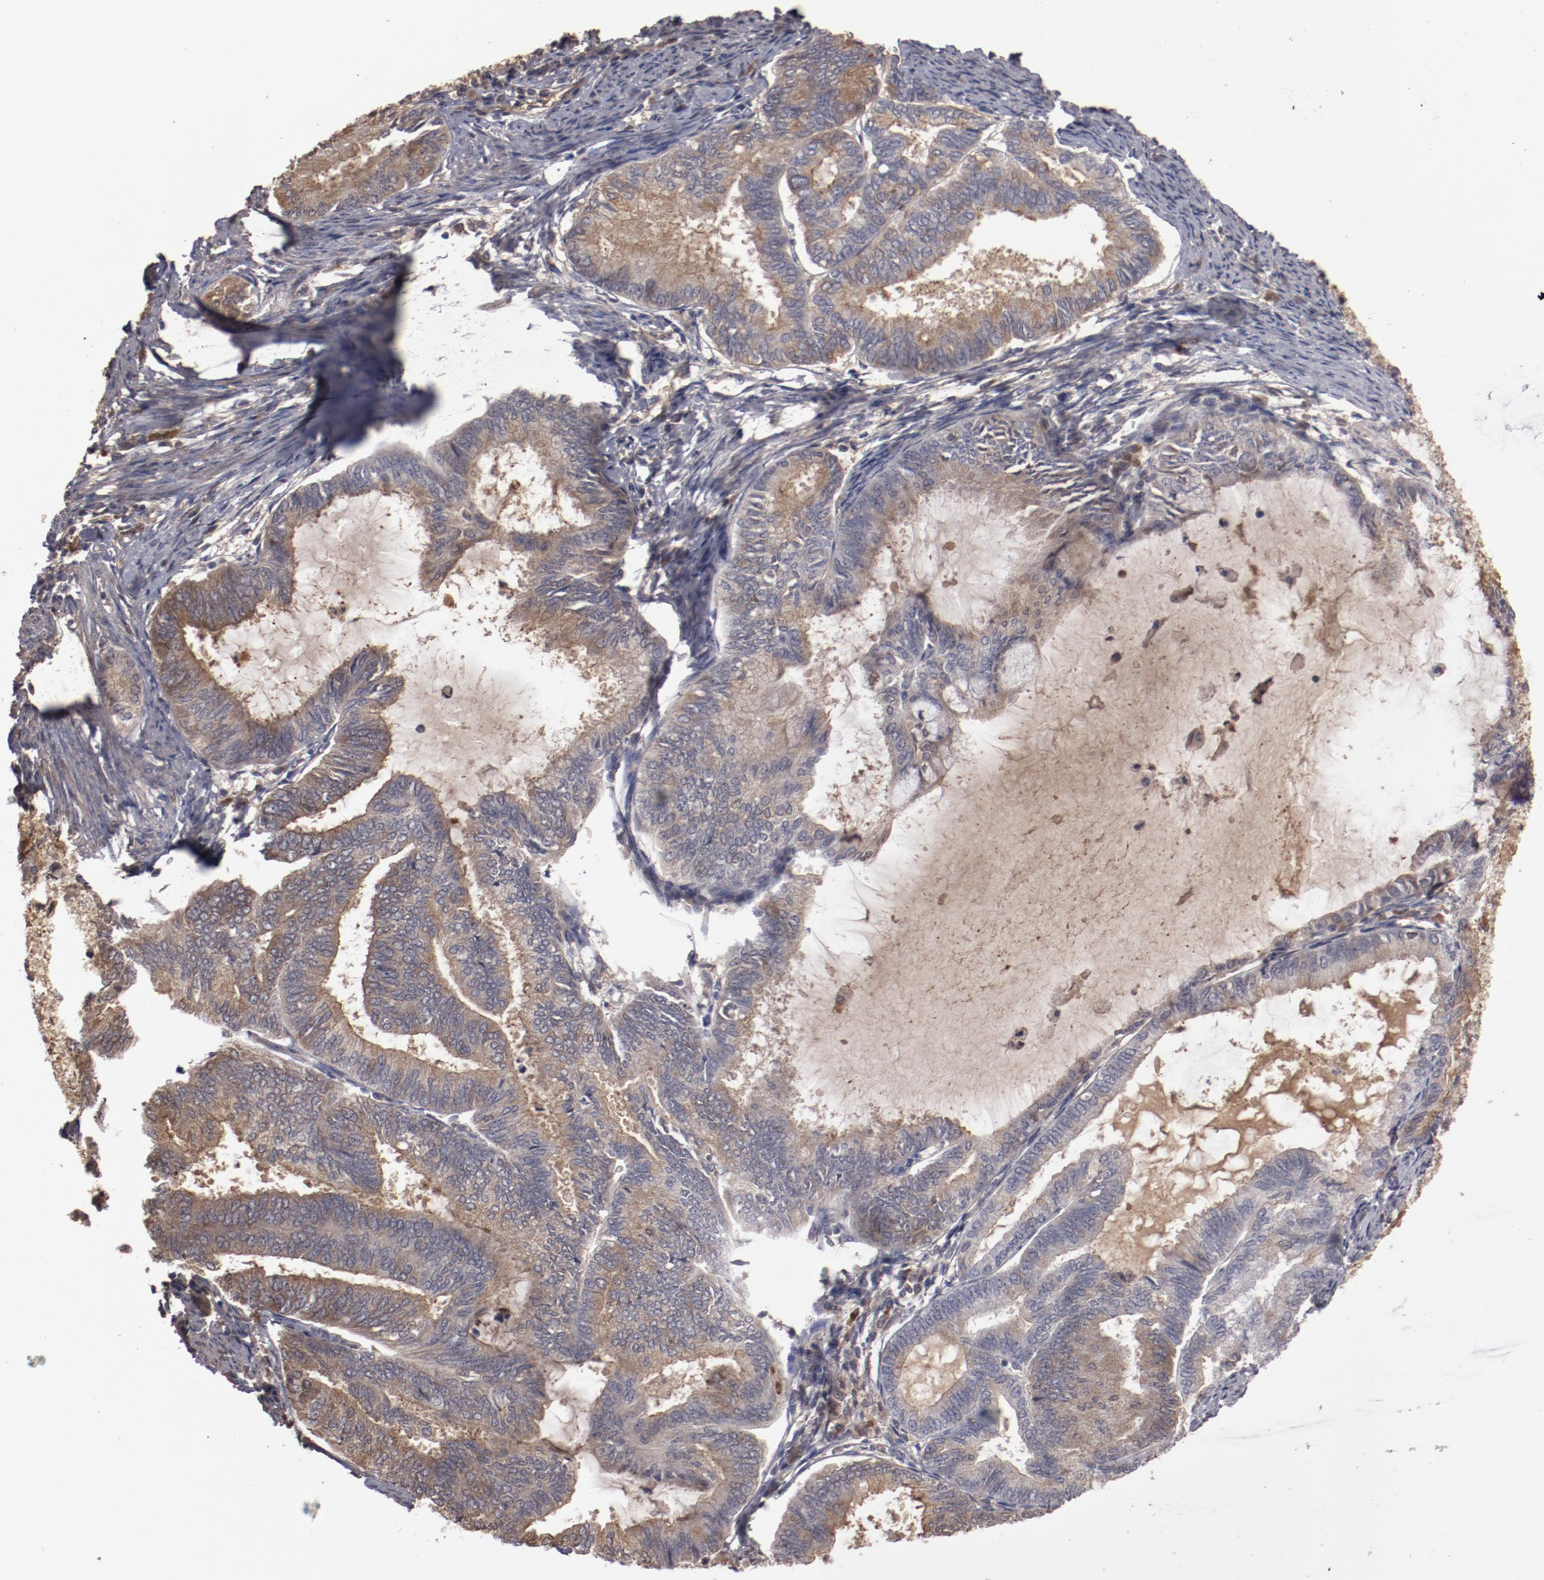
{"staining": {"intensity": "weak", "quantity": "25%-75%", "location": "cytoplasmic/membranous"}, "tissue": "endometrial cancer", "cell_type": "Tumor cells", "image_type": "cancer", "snomed": [{"axis": "morphology", "description": "Adenocarcinoma, NOS"}, {"axis": "topography", "description": "Endometrium"}], "caption": "IHC micrograph of neoplastic tissue: endometrial cancer stained using immunohistochemistry displays low levels of weak protein expression localized specifically in the cytoplasmic/membranous of tumor cells, appearing as a cytoplasmic/membranous brown color.", "gene": "SERPINA7", "patient": {"sex": "female", "age": 86}}